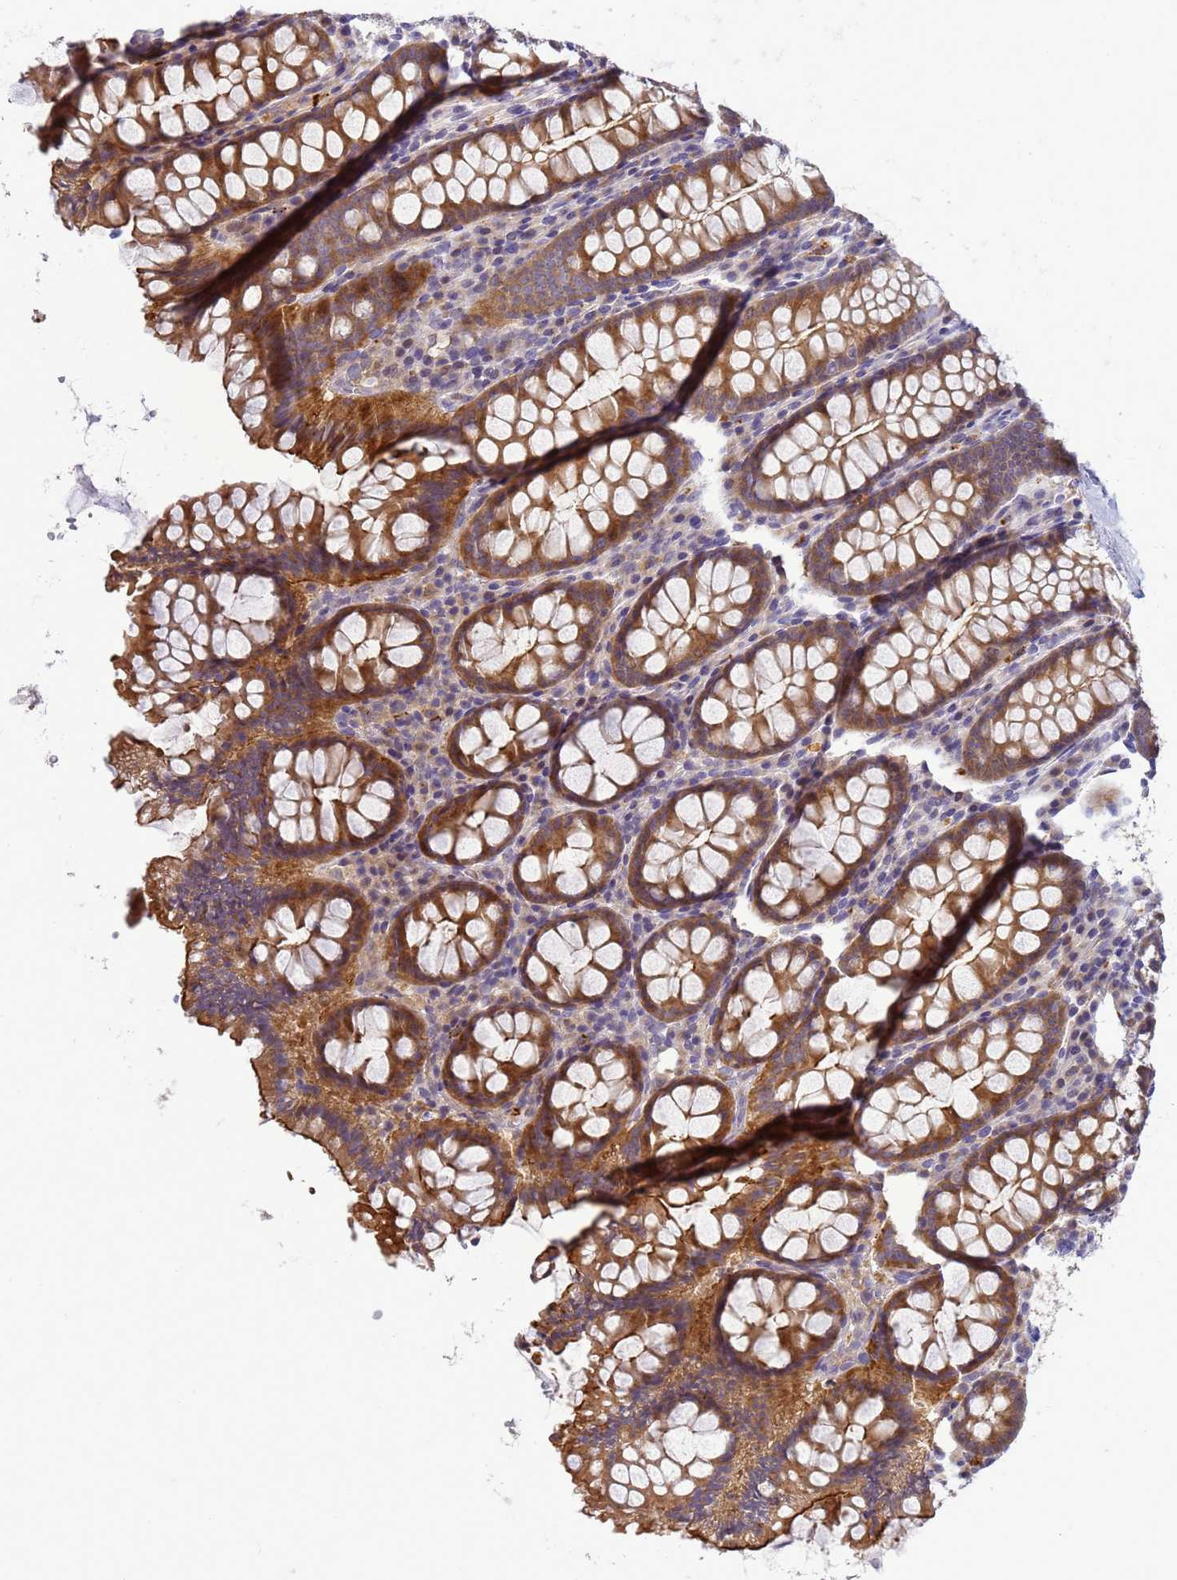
{"staining": {"intensity": "weak", "quantity": ">75%", "location": "cytoplasmic/membranous"}, "tissue": "colon", "cell_type": "Endothelial cells", "image_type": "normal", "snomed": [{"axis": "morphology", "description": "Normal tissue, NOS"}, {"axis": "topography", "description": "Colon"}], "caption": "Weak cytoplasmic/membranous positivity for a protein is appreciated in about >75% of endothelial cells of unremarkable colon using IHC.", "gene": "TMEM74B", "patient": {"sex": "female", "age": 79}}